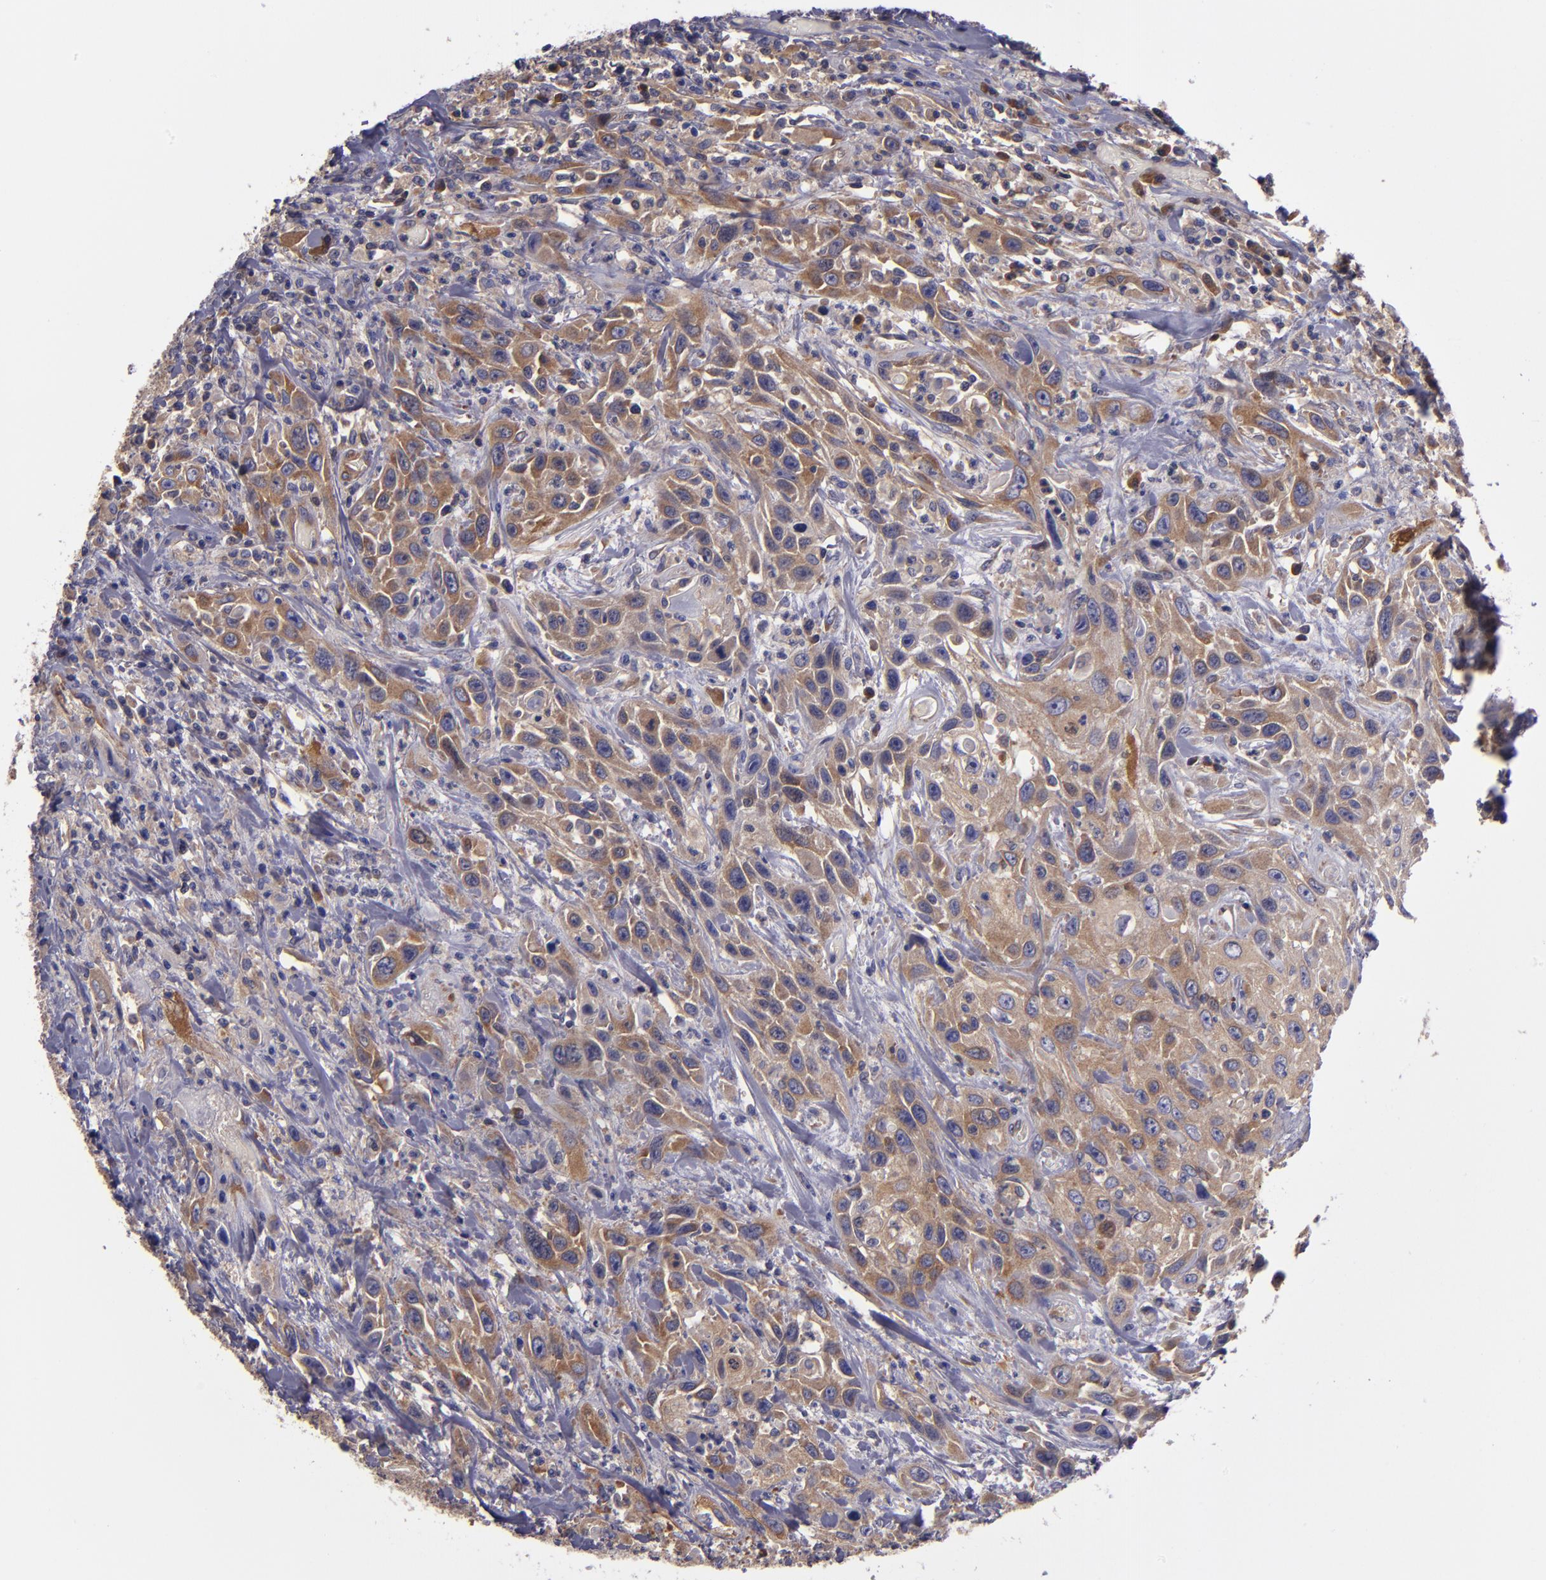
{"staining": {"intensity": "weak", "quantity": ">75%", "location": "cytoplasmic/membranous"}, "tissue": "urothelial cancer", "cell_type": "Tumor cells", "image_type": "cancer", "snomed": [{"axis": "morphology", "description": "Urothelial carcinoma, High grade"}, {"axis": "topography", "description": "Urinary bladder"}], "caption": "Urothelial cancer stained with a protein marker reveals weak staining in tumor cells.", "gene": "CARS1", "patient": {"sex": "female", "age": 84}}